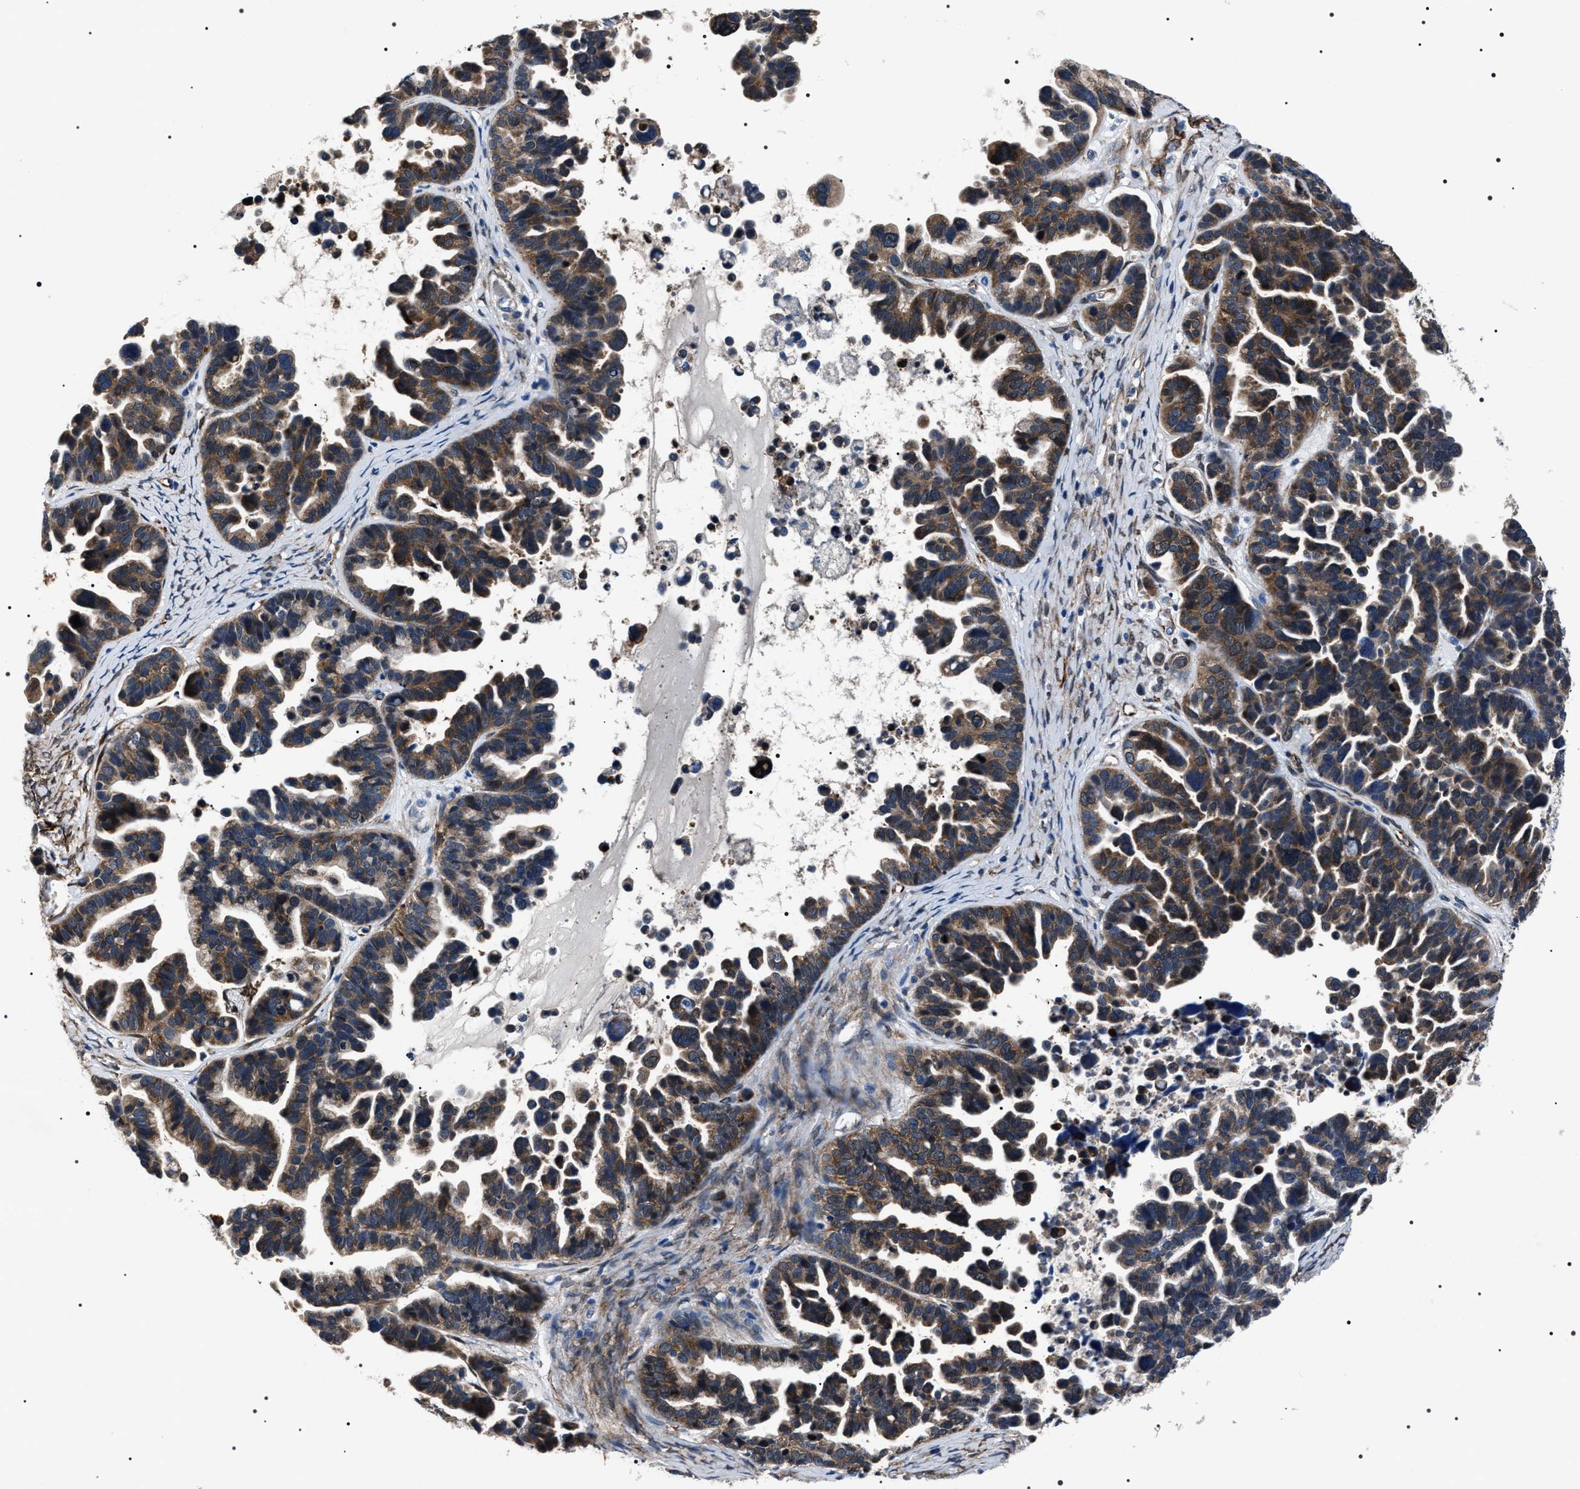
{"staining": {"intensity": "moderate", "quantity": ">75%", "location": "cytoplasmic/membranous"}, "tissue": "ovarian cancer", "cell_type": "Tumor cells", "image_type": "cancer", "snomed": [{"axis": "morphology", "description": "Cystadenocarcinoma, serous, NOS"}, {"axis": "topography", "description": "Ovary"}], "caption": "A micrograph of serous cystadenocarcinoma (ovarian) stained for a protein reveals moderate cytoplasmic/membranous brown staining in tumor cells.", "gene": "BAG2", "patient": {"sex": "female", "age": 56}}